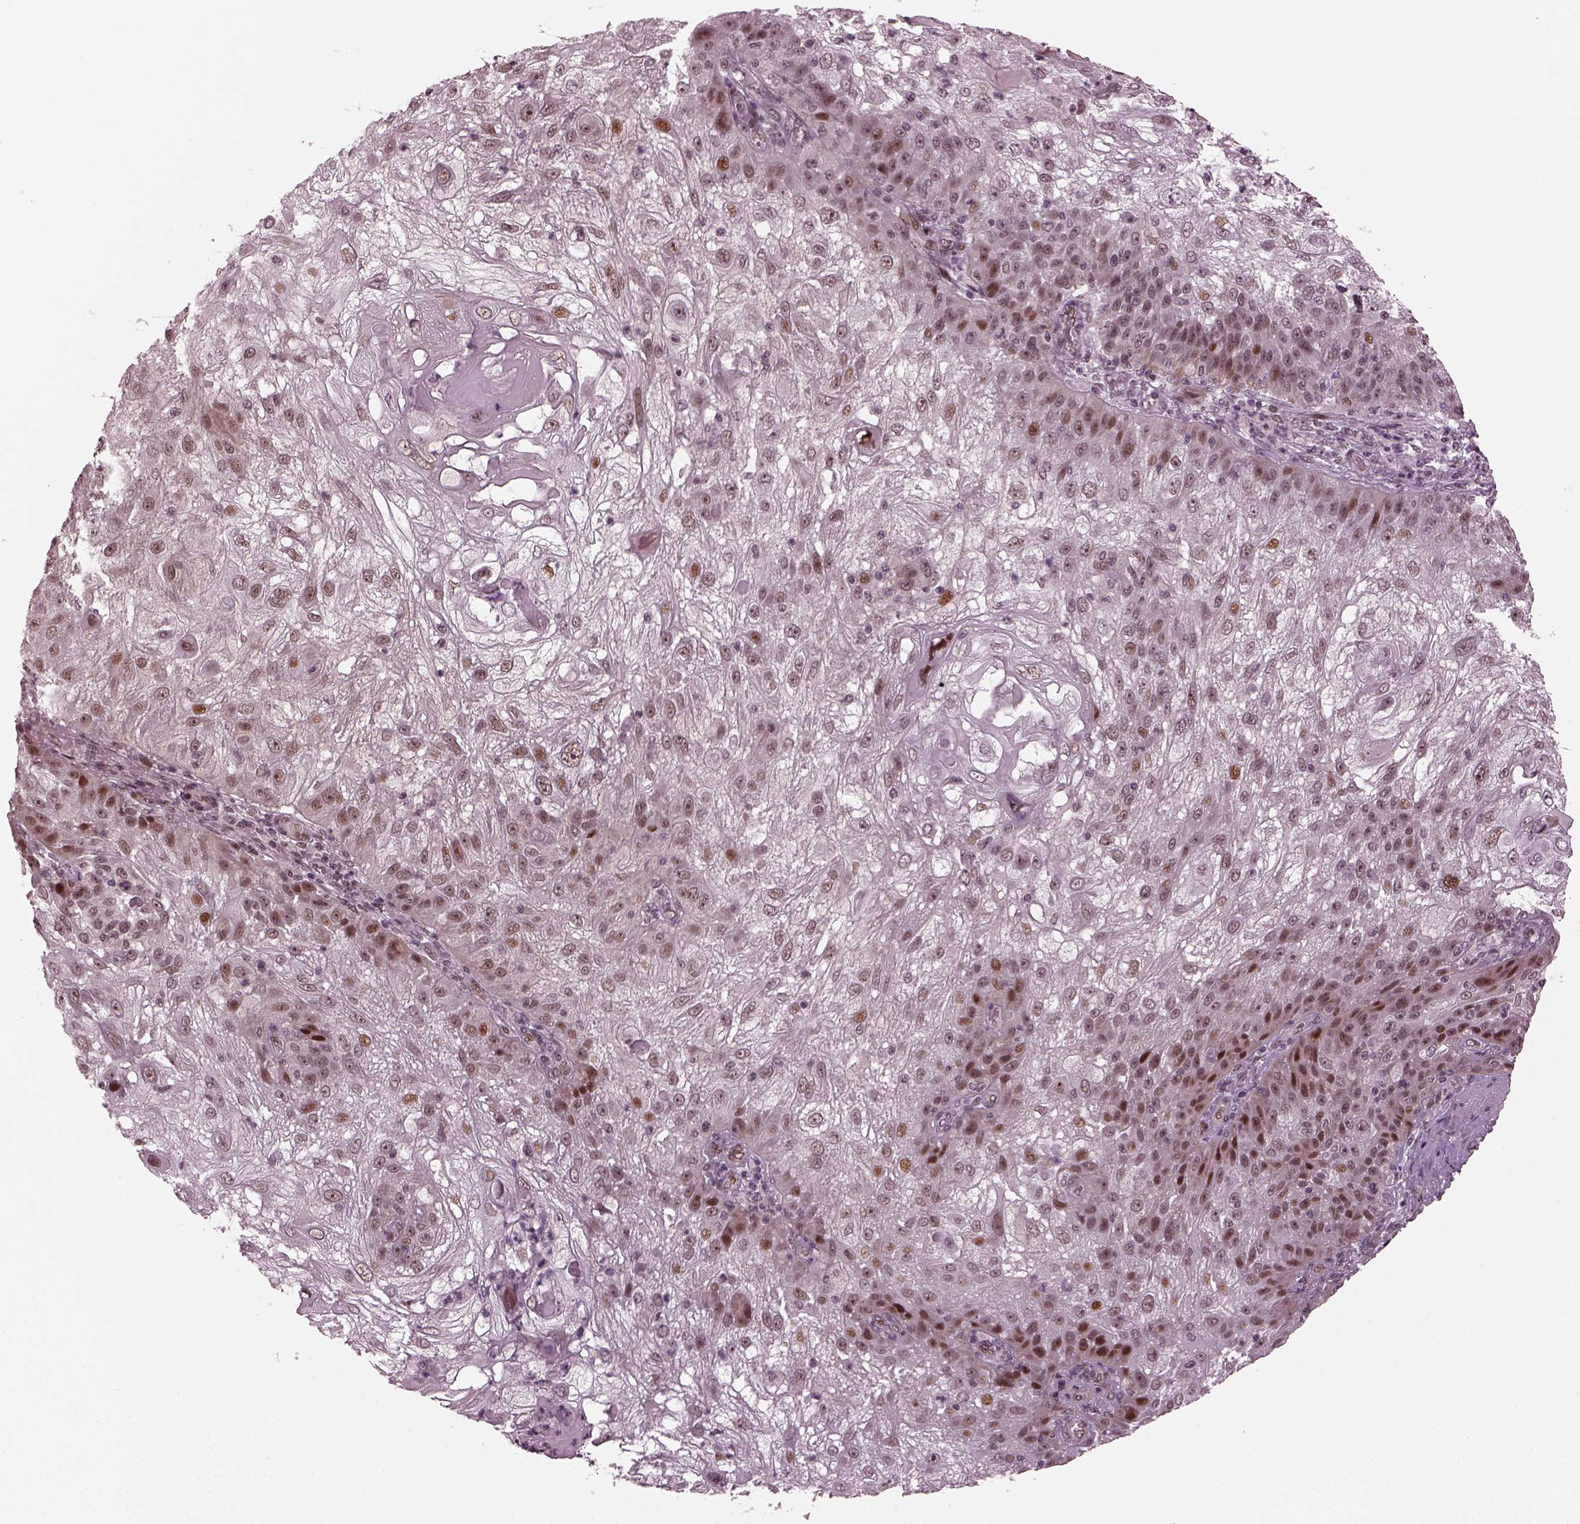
{"staining": {"intensity": "moderate", "quantity": "<25%", "location": "nuclear"}, "tissue": "skin cancer", "cell_type": "Tumor cells", "image_type": "cancer", "snomed": [{"axis": "morphology", "description": "Normal tissue, NOS"}, {"axis": "morphology", "description": "Squamous cell carcinoma, NOS"}, {"axis": "topography", "description": "Skin"}], "caption": "Moderate nuclear protein positivity is present in approximately <25% of tumor cells in squamous cell carcinoma (skin).", "gene": "TRIB3", "patient": {"sex": "female", "age": 83}}